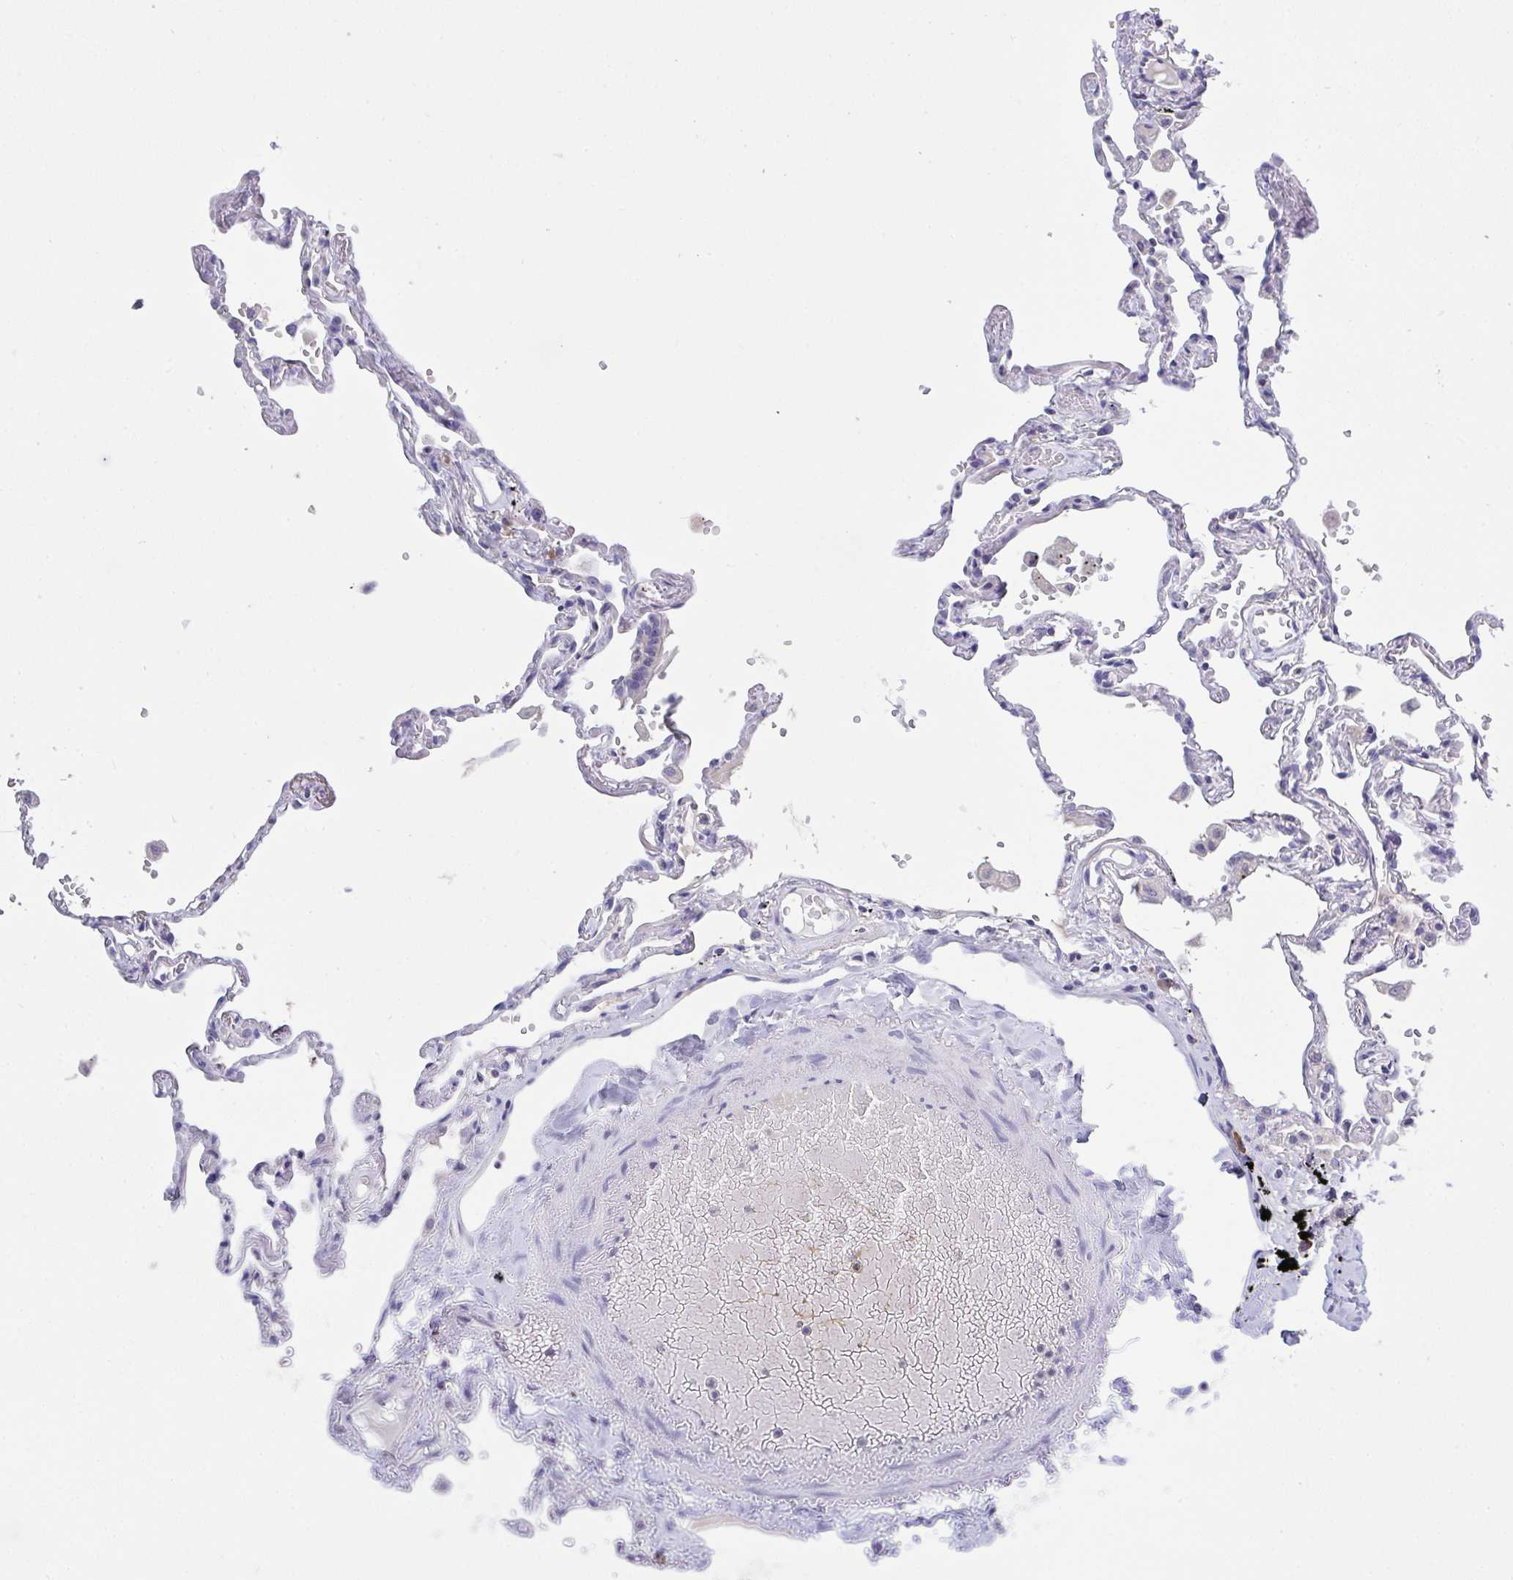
{"staining": {"intensity": "negative", "quantity": "none", "location": "none"}, "tissue": "lung", "cell_type": "Alveolar cells", "image_type": "normal", "snomed": [{"axis": "morphology", "description": "Normal tissue, NOS"}, {"axis": "topography", "description": "Lung"}], "caption": "A high-resolution image shows IHC staining of unremarkable lung, which displays no significant positivity in alveolar cells. (DAB immunohistochemistry, high magnification).", "gene": "LRRC58", "patient": {"sex": "female", "age": 67}}